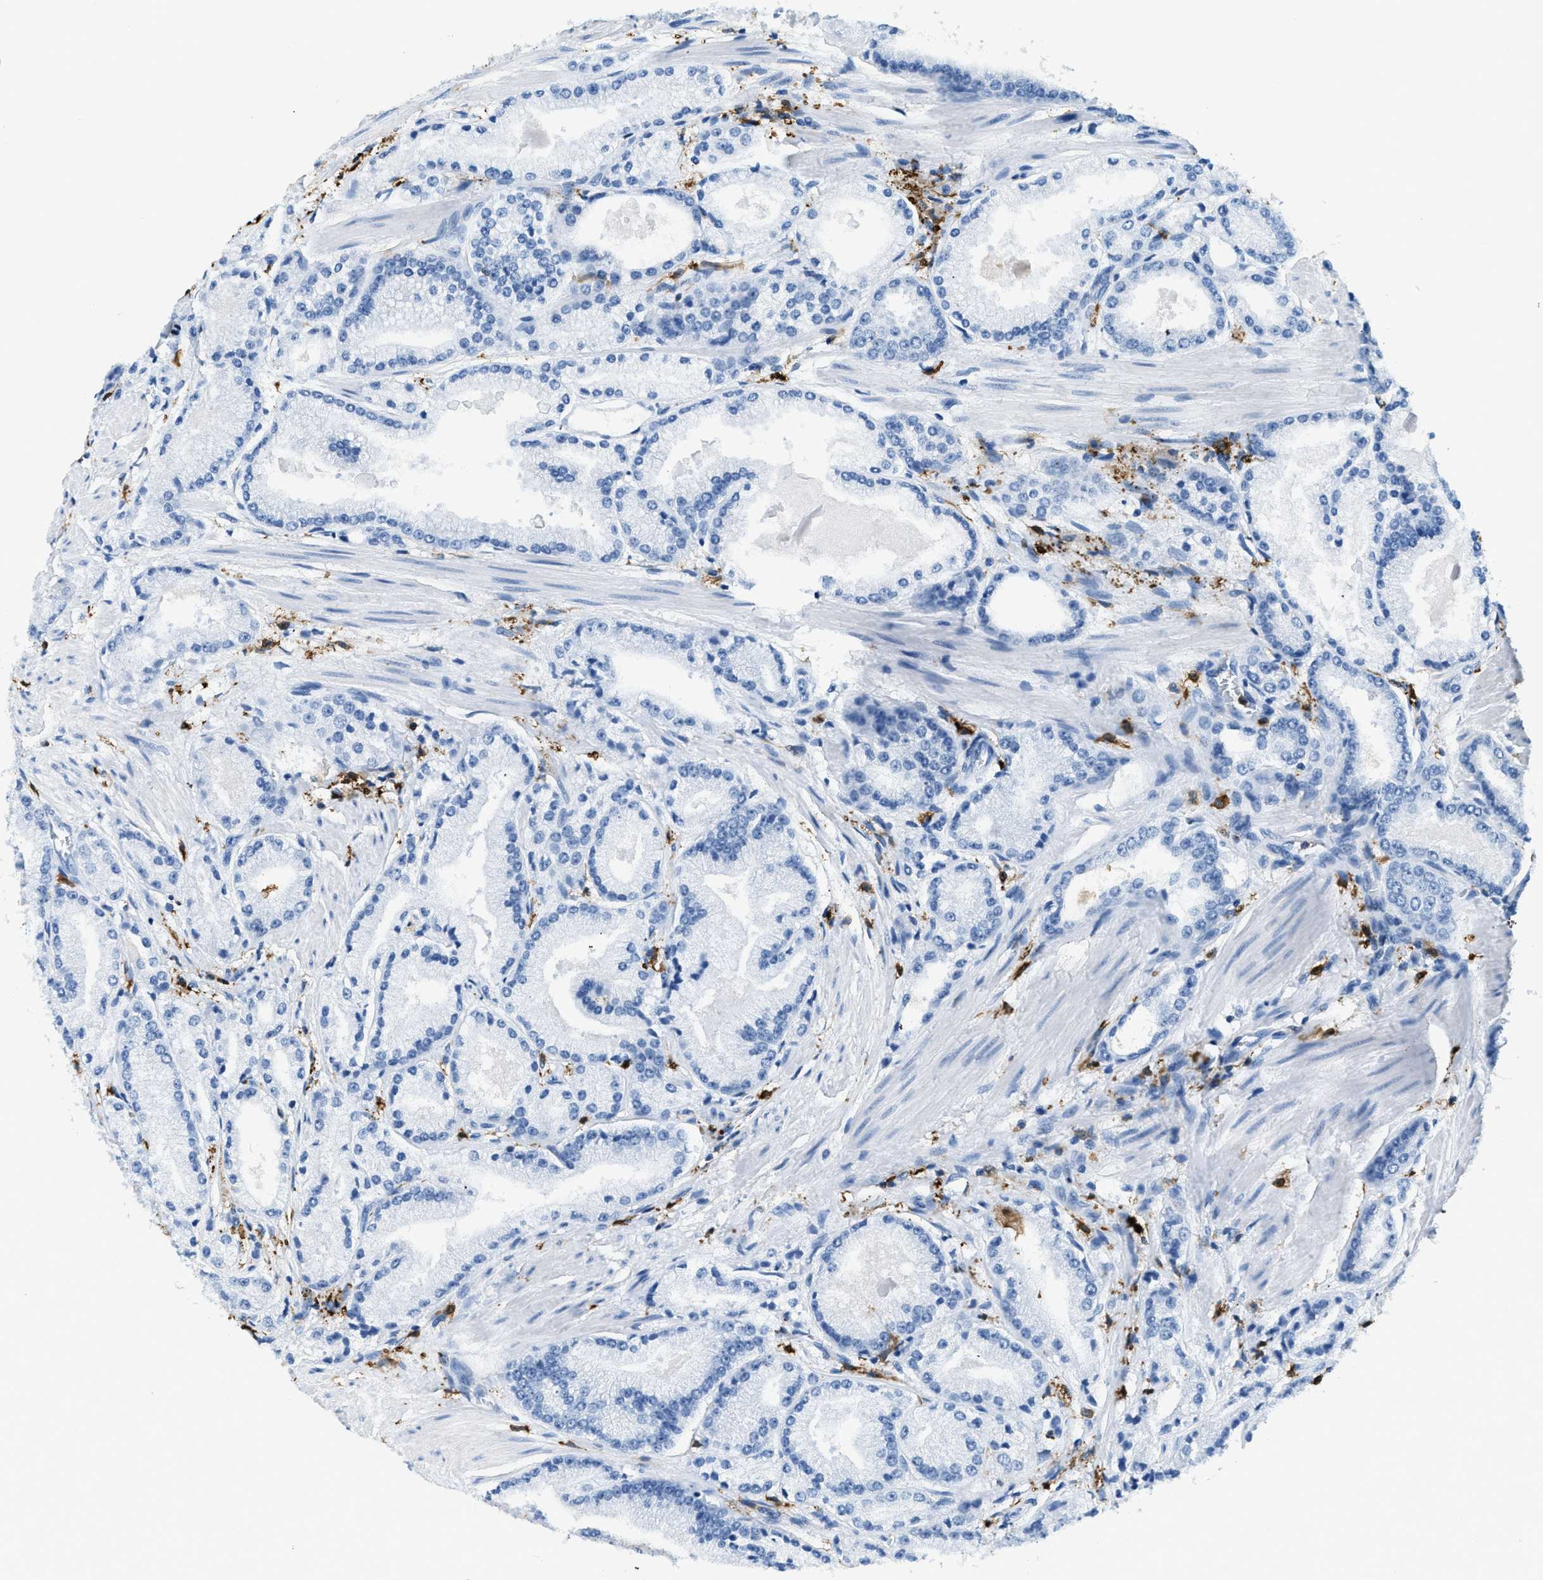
{"staining": {"intensity": "negative", "quantity": "none", "location": "none"}, "tissue": "prostate cancer", "cell_type": "Tumor cells", "image_type": "cancer", "snomed": [{"axis": "morphology", "description": "Adenocarcinoma, High grade"}, {"axis": "topography", "description": "Prostate"}], "caption": "Immunohistochemistry (IHC) micrograph of human prostate cancer stained for a protein (brown), which demonstrates no expression in tumor cells.", "gene": "CAPG", "patient": {"sex": "male", "age": 50}}